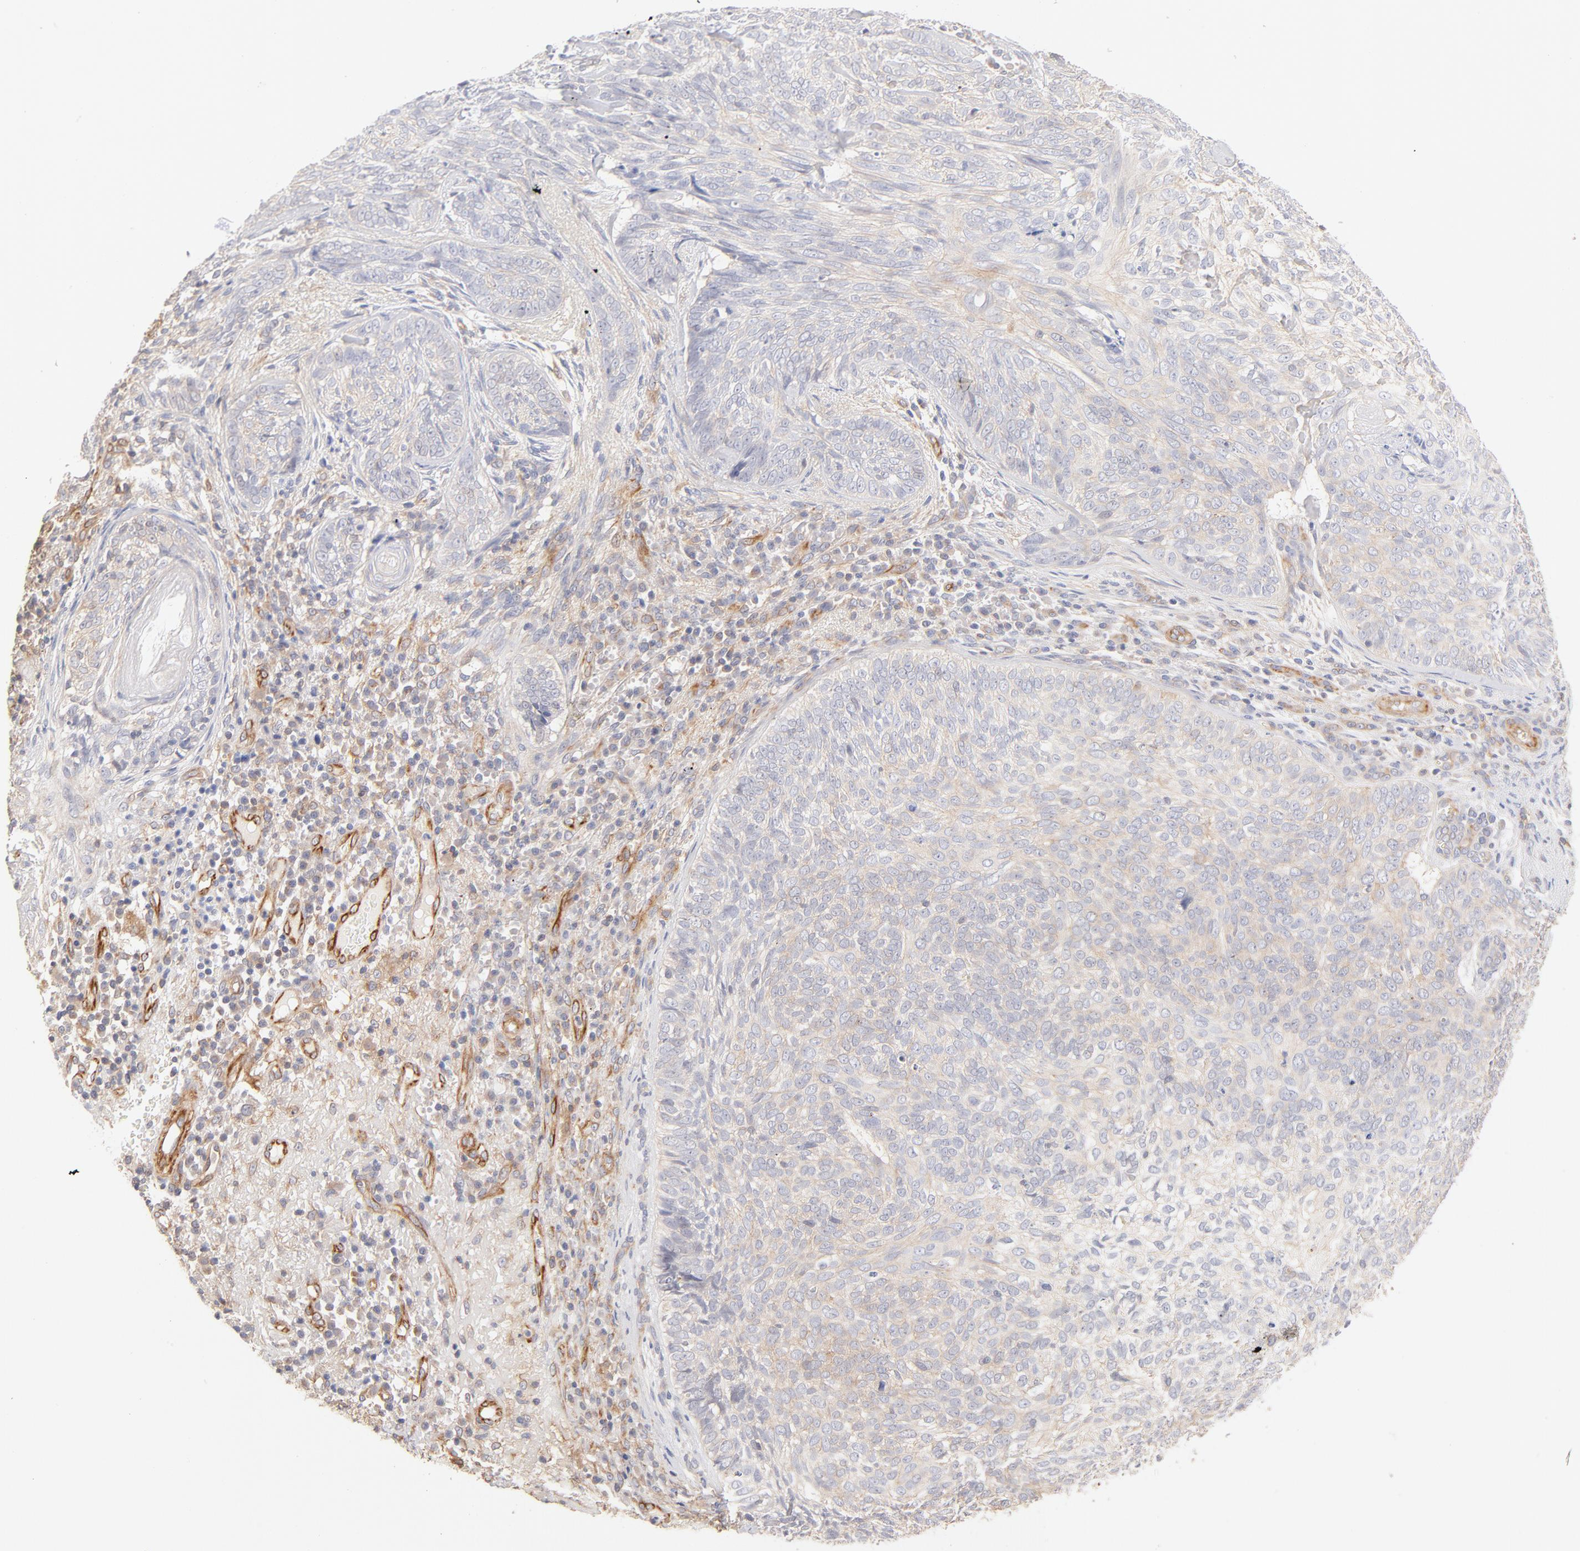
{"staining": {"intensity": "weak", "quantity": "25%-75%", "location": "cytoplasmic/membranous"}, "tissue": "skin cancer", "cell_type": "Tumor cells", "image_type": "cancer", "snomed": [{"axis": "morphology", "description": "Basal cell carcinoma"}, {"axis": "topography", "description": "Skin"}], "caption": "The image reveals immunohistochemical staining of skin cancer (basal cell carcinoma). There is weak cytoplasmic/membranous positivity is present in approximately 25%-75% of tumor cells.", "gene": "LDLRAP1", "patient": {"sex": "male", "age": 72}}